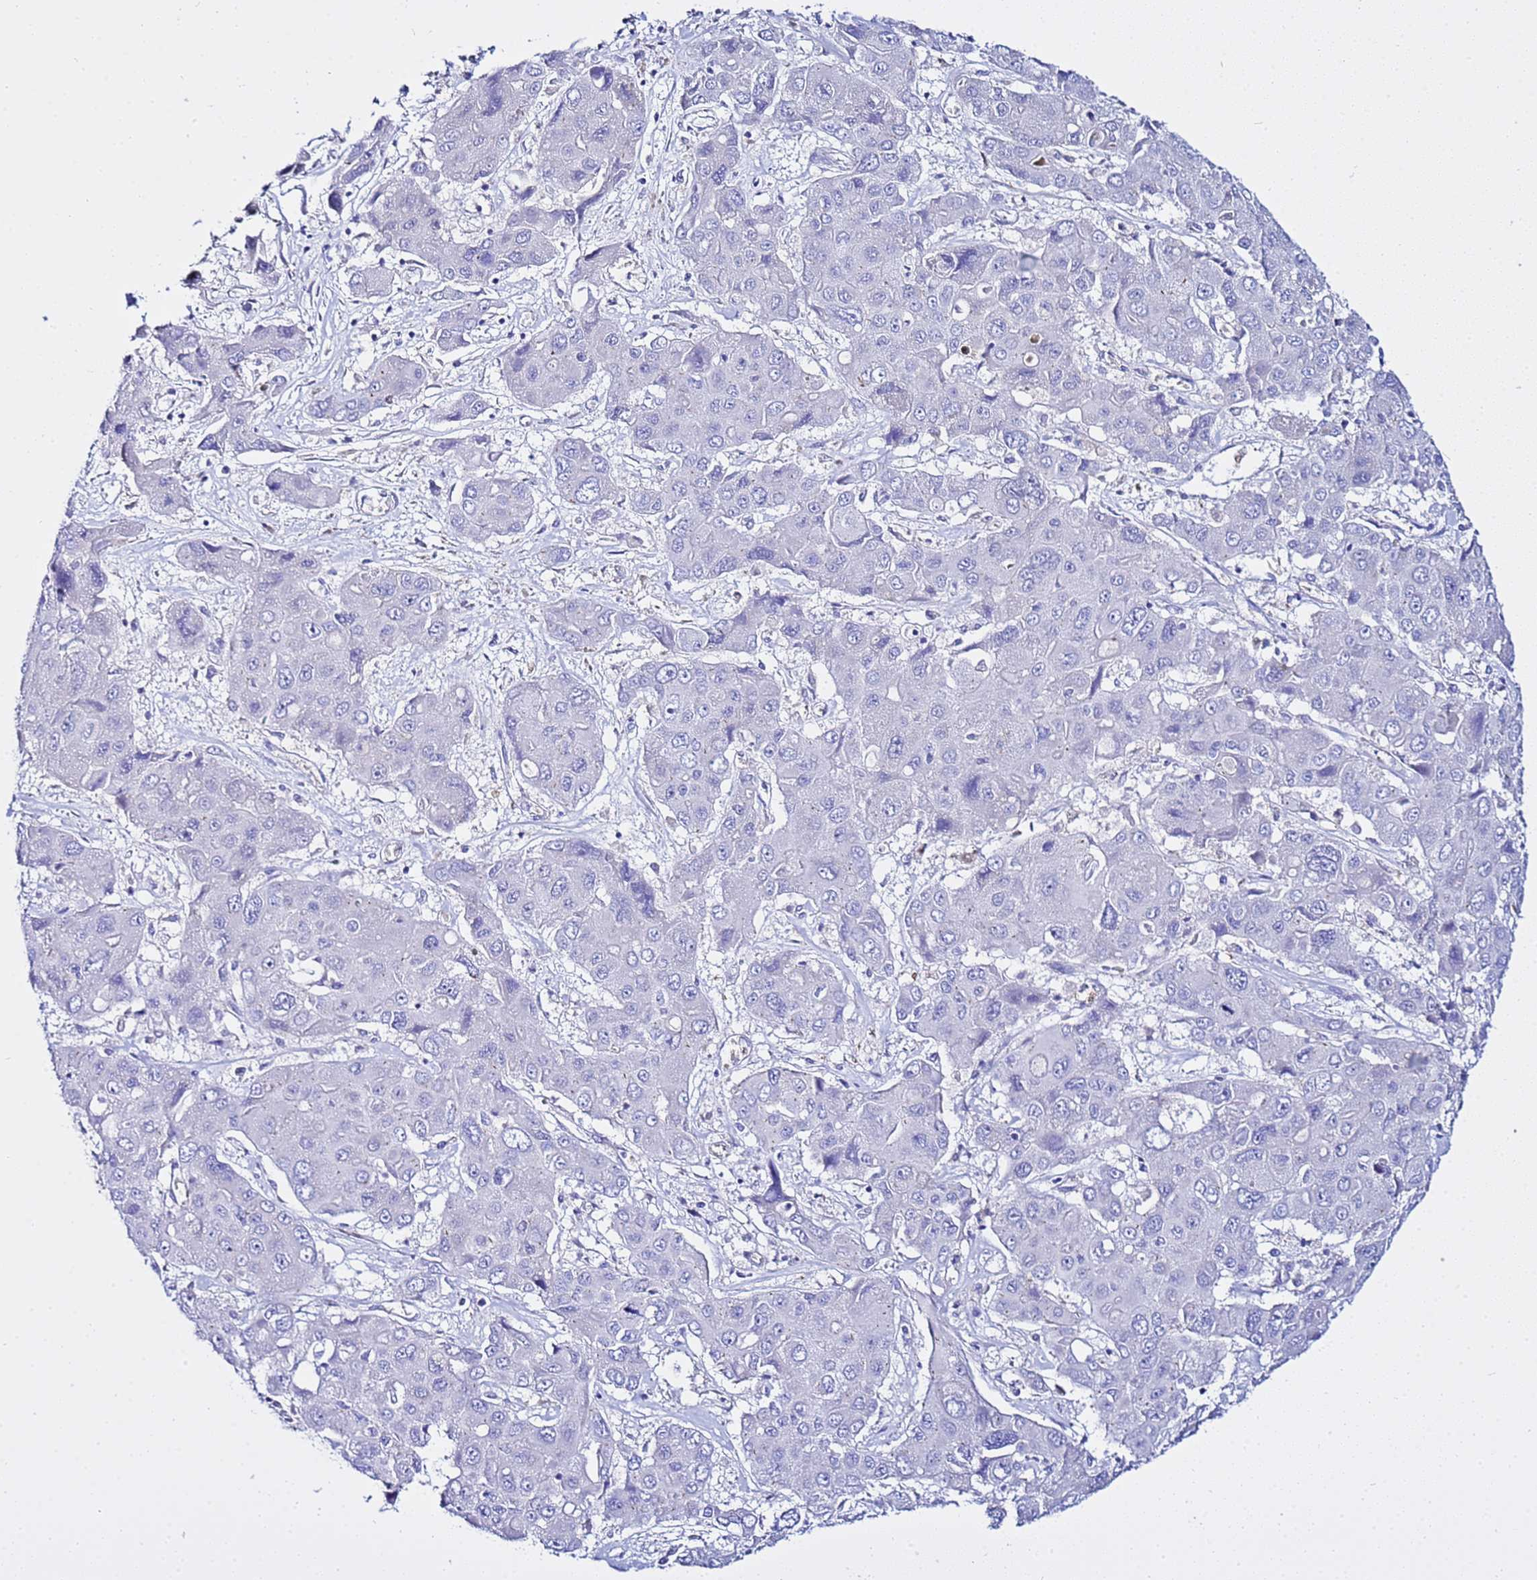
{"staining": {"intensity": "negative", "quantity": "none", "location": "none"}, "tissue": "liver cancer", "cell_type": "Tumor cells", "image_type": "cancer", "snomed": [{"axis": "morphology", "description": "Cholangiocarcinoma"}, {"axis": "topography", "description": "Liver"}], "caption": "A high-resolution micrograph shows IHC staining of liver cancer (cholangiocarcinoma), which reveals no significant staining in tumor cells.", "gene": "USP18", "patient": {"sex": "male", "age": 67}}